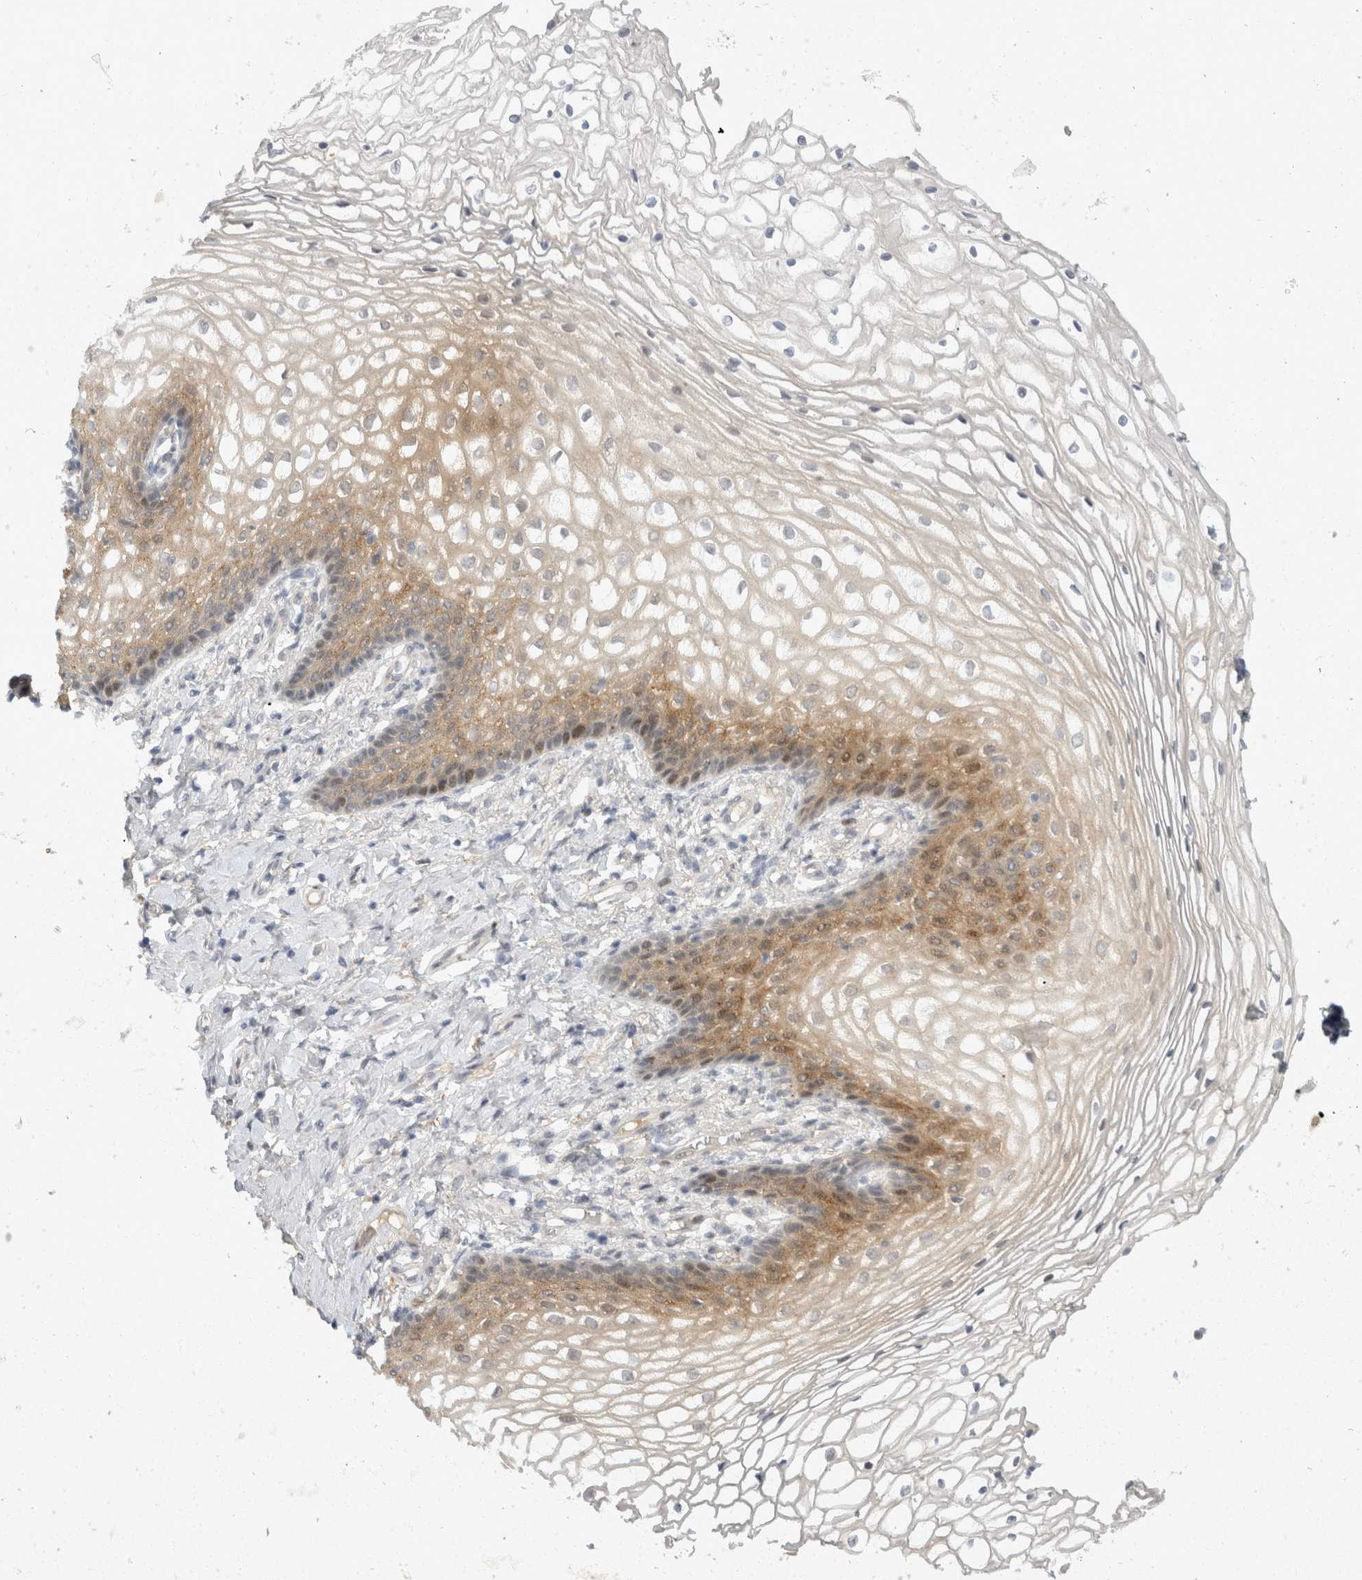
{"staining": {"intensity": "moderate", "quantity": "25%-75%", "location": "cytoplasmic/membranous,nuclear"}, "tissue": "vagina", "cell_type": "Squamous epithelial cells", "image_type": "normal", "snomed": [{"axis": "morphology", "description": "Normal tissue, NOS"}, {"axis": "topography", "description": "Vagina"}], "caption": "Unremarkable vagina reveals moderate cytoplasmic/membranous,nuclear positivity in about 25%-75% of squamous epithelial cells.", "gene": "TOM1L2", "patient": {"sex": "female", "age": 60}}